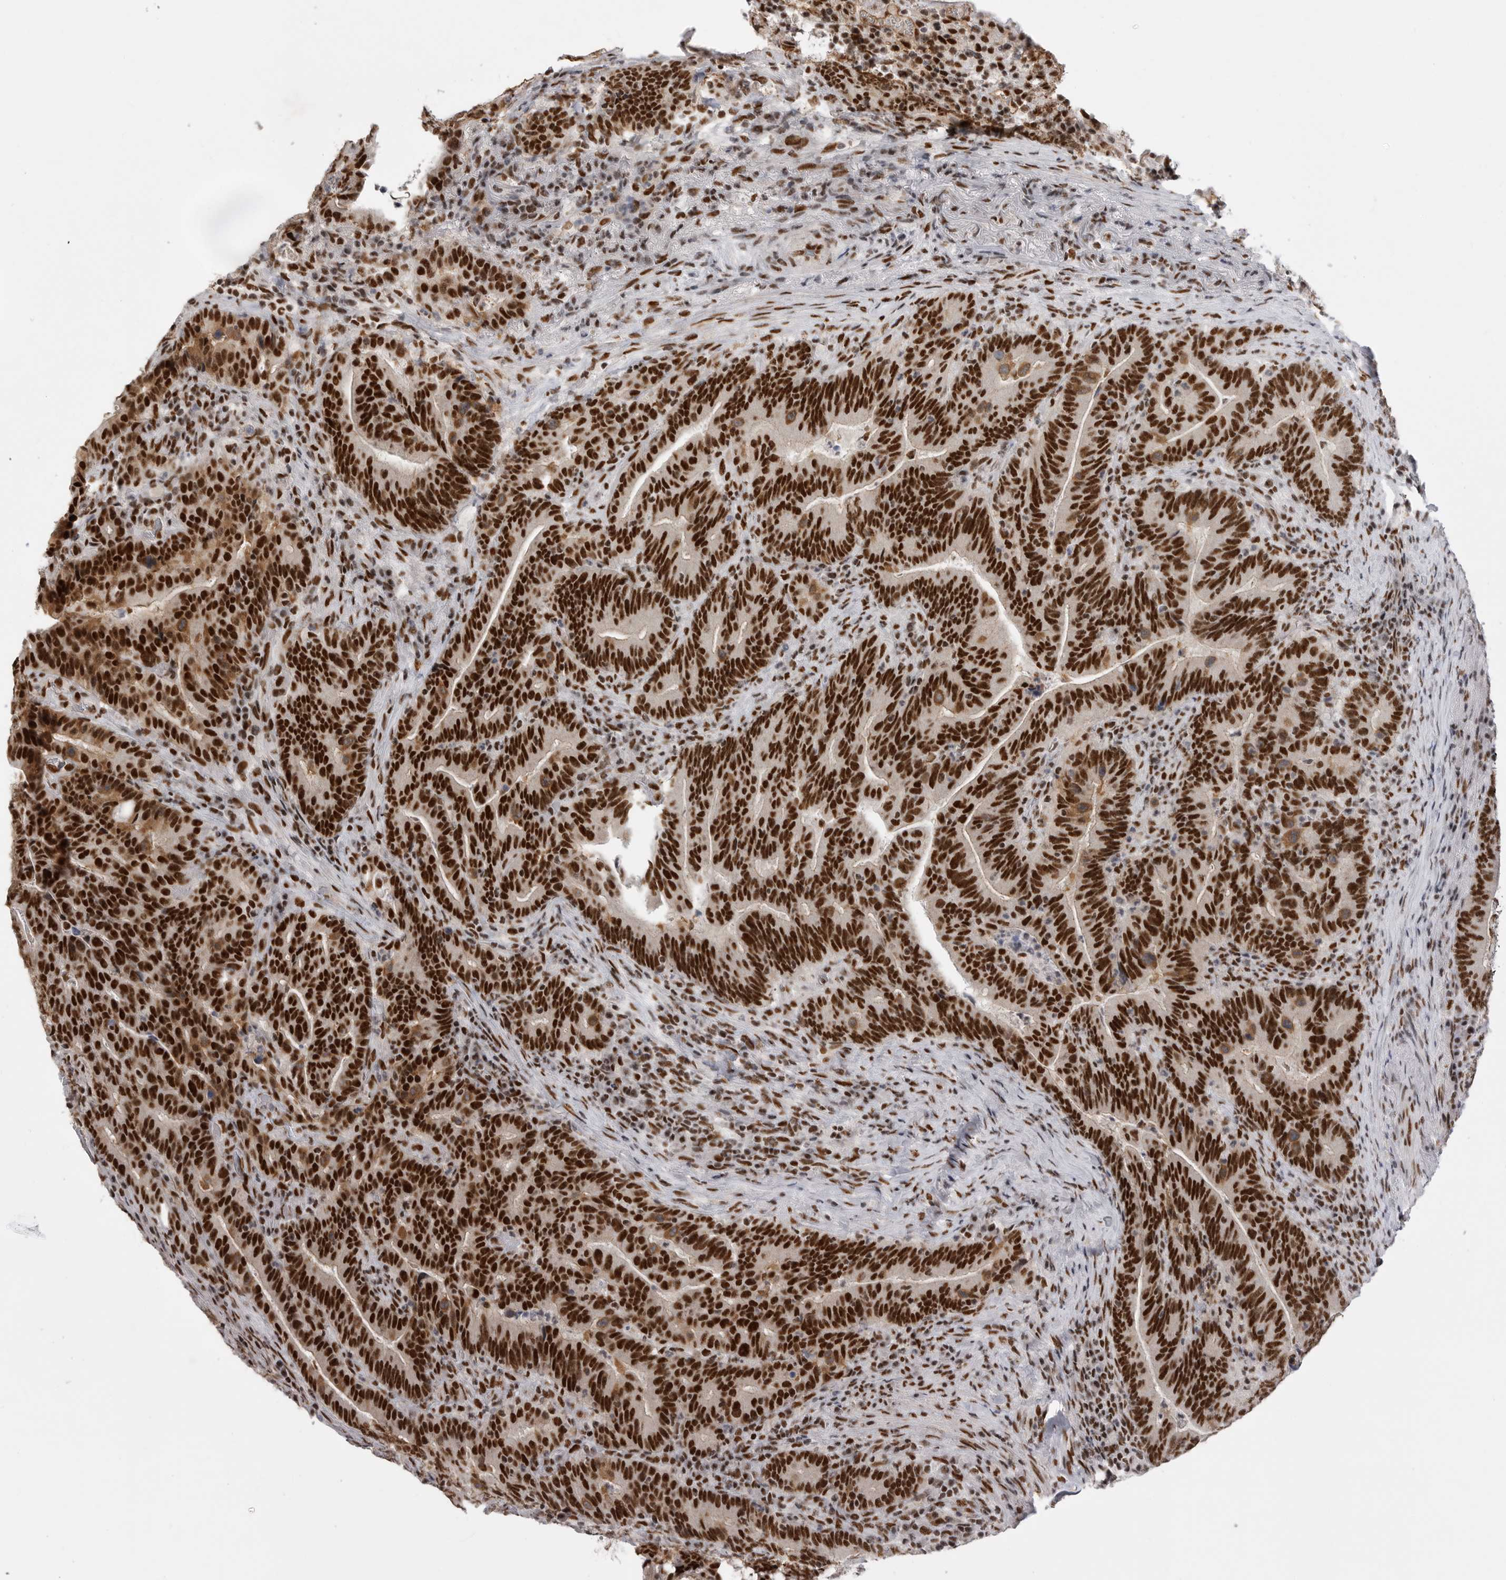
{"staining": {"intensity": "strong", "quantity": ">75%", "location": "nuclear"}, "tissue": "colorectal cancer", "cell_type": "Tumor cells", "image_type": "cancer", "snomed": [{"axis": "morphology", "description": "Adenocarcinoma, NOS"}, {"axis": "topography", "description": "Colon"}], "caption": "Colorectal cancer stained for a protein (brown) shows strong nuclear positive expression in about >75% of tumor cells.", "gene": "PPP1R8", "patient": {"sex": "female", "age": 66}}